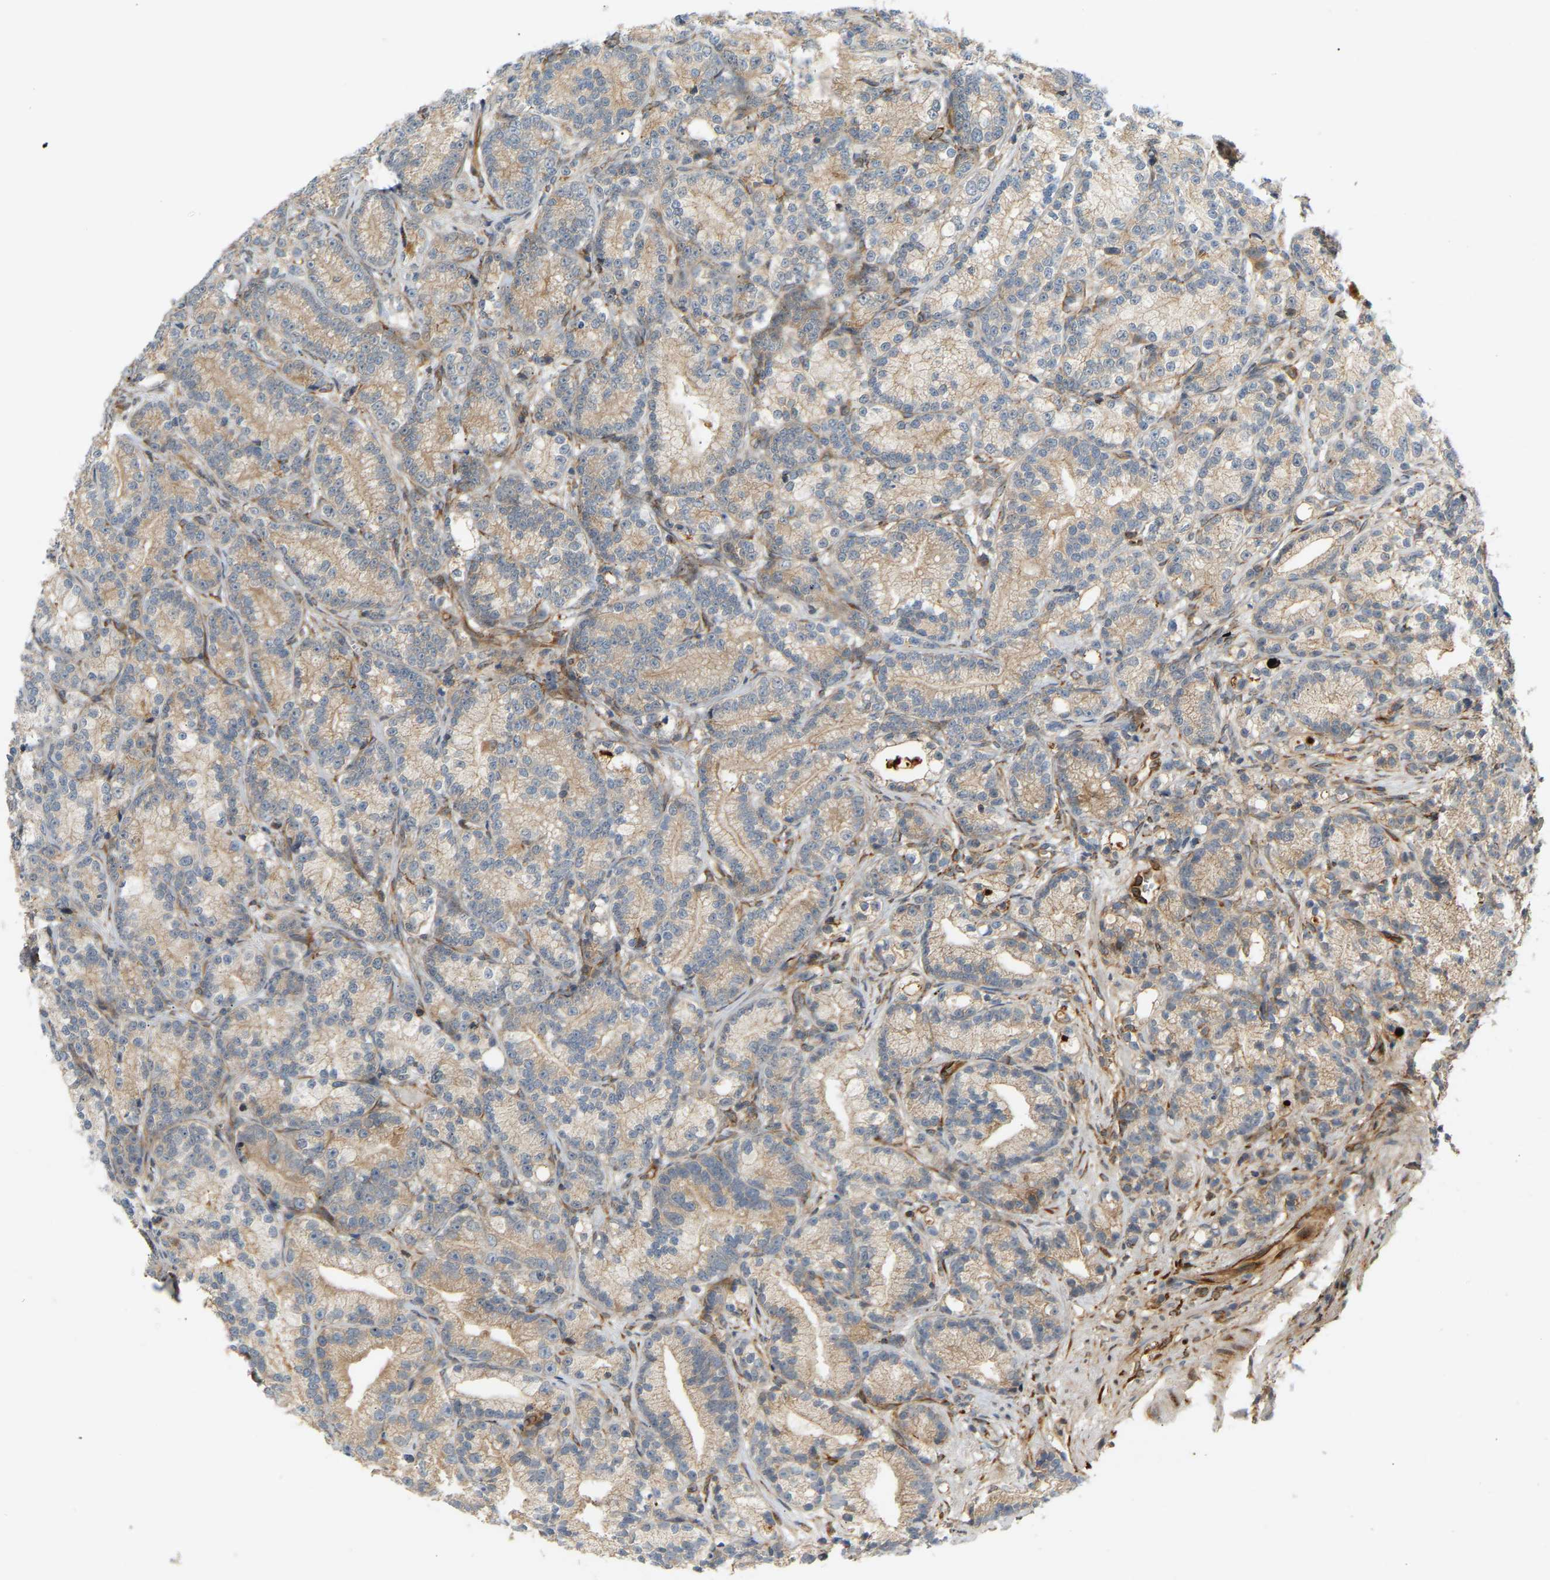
{"staining": {"intensity": "moderate", "quantity": ">75%", "location": "cytoplasmic/membranous"}, "tissue": "prostate cancer", "cell_type": "Tumor cells", "image_type": "cancer", "snomed": [{"axis": "morphology", "description": "Adenocarcinoma, Low grade"}, {"axis": "topography", "description": "Prostate"}], "caption": "Immunohistochemistry (IHC) micrograph of prostate adenocarcinoma (low-grade) stained for a protein (brown), which exhibits medium levels of moderate cytoplasmic/membranous expression in about >75% of tumor cells.", "gene": "PLCG2", "patient": {"sex": "male", "age": 89}}